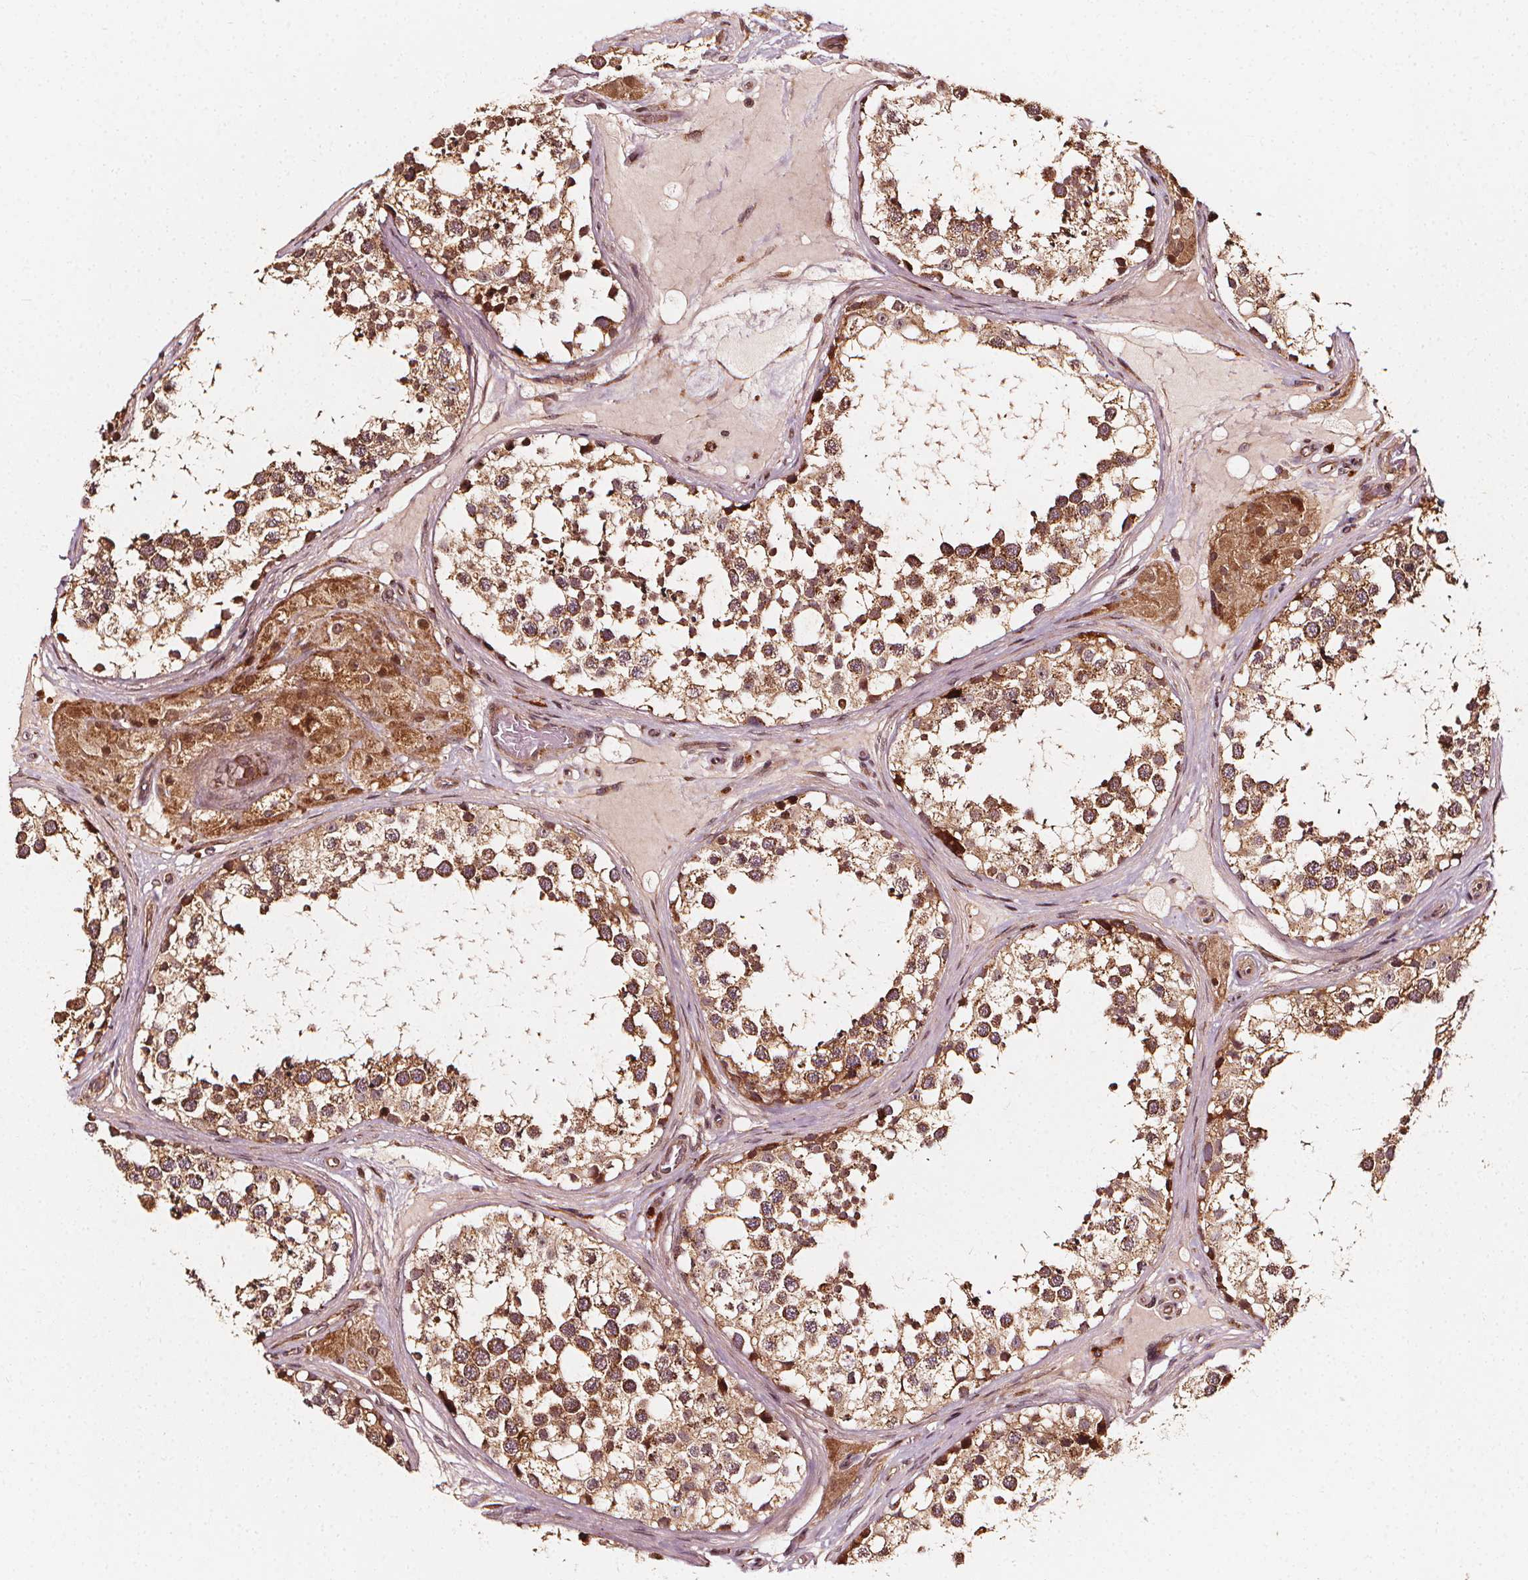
{"staining": {"intensity": "strong", "quantity": ">75%", "location": "cytoplasmic/membranous"}, "tissue": "testis", "cell_type": "Cells in seminiferous ducts", "image_type": "normal", "snomed": [{"axis": "morphology", "description": "Normal tissue, NOS"}, {"axis": "morphology", "description": "Seminoma, NOS"}, {"axis": "topography", "description": "Testis"}], "caption": "Protein expression analysis of normal testis shows strong cytoplasmic/membranous expression in approximately >75% of cells in seminiferous ducts. The protein is stained brown, and the nuclei are stained in blue (DAB (3,3'-diaminobenzidine) IHC with brightfield microscopy, high magnification).", "gene": "NPC1", "patient": {"sex": "male", "age": 65}}